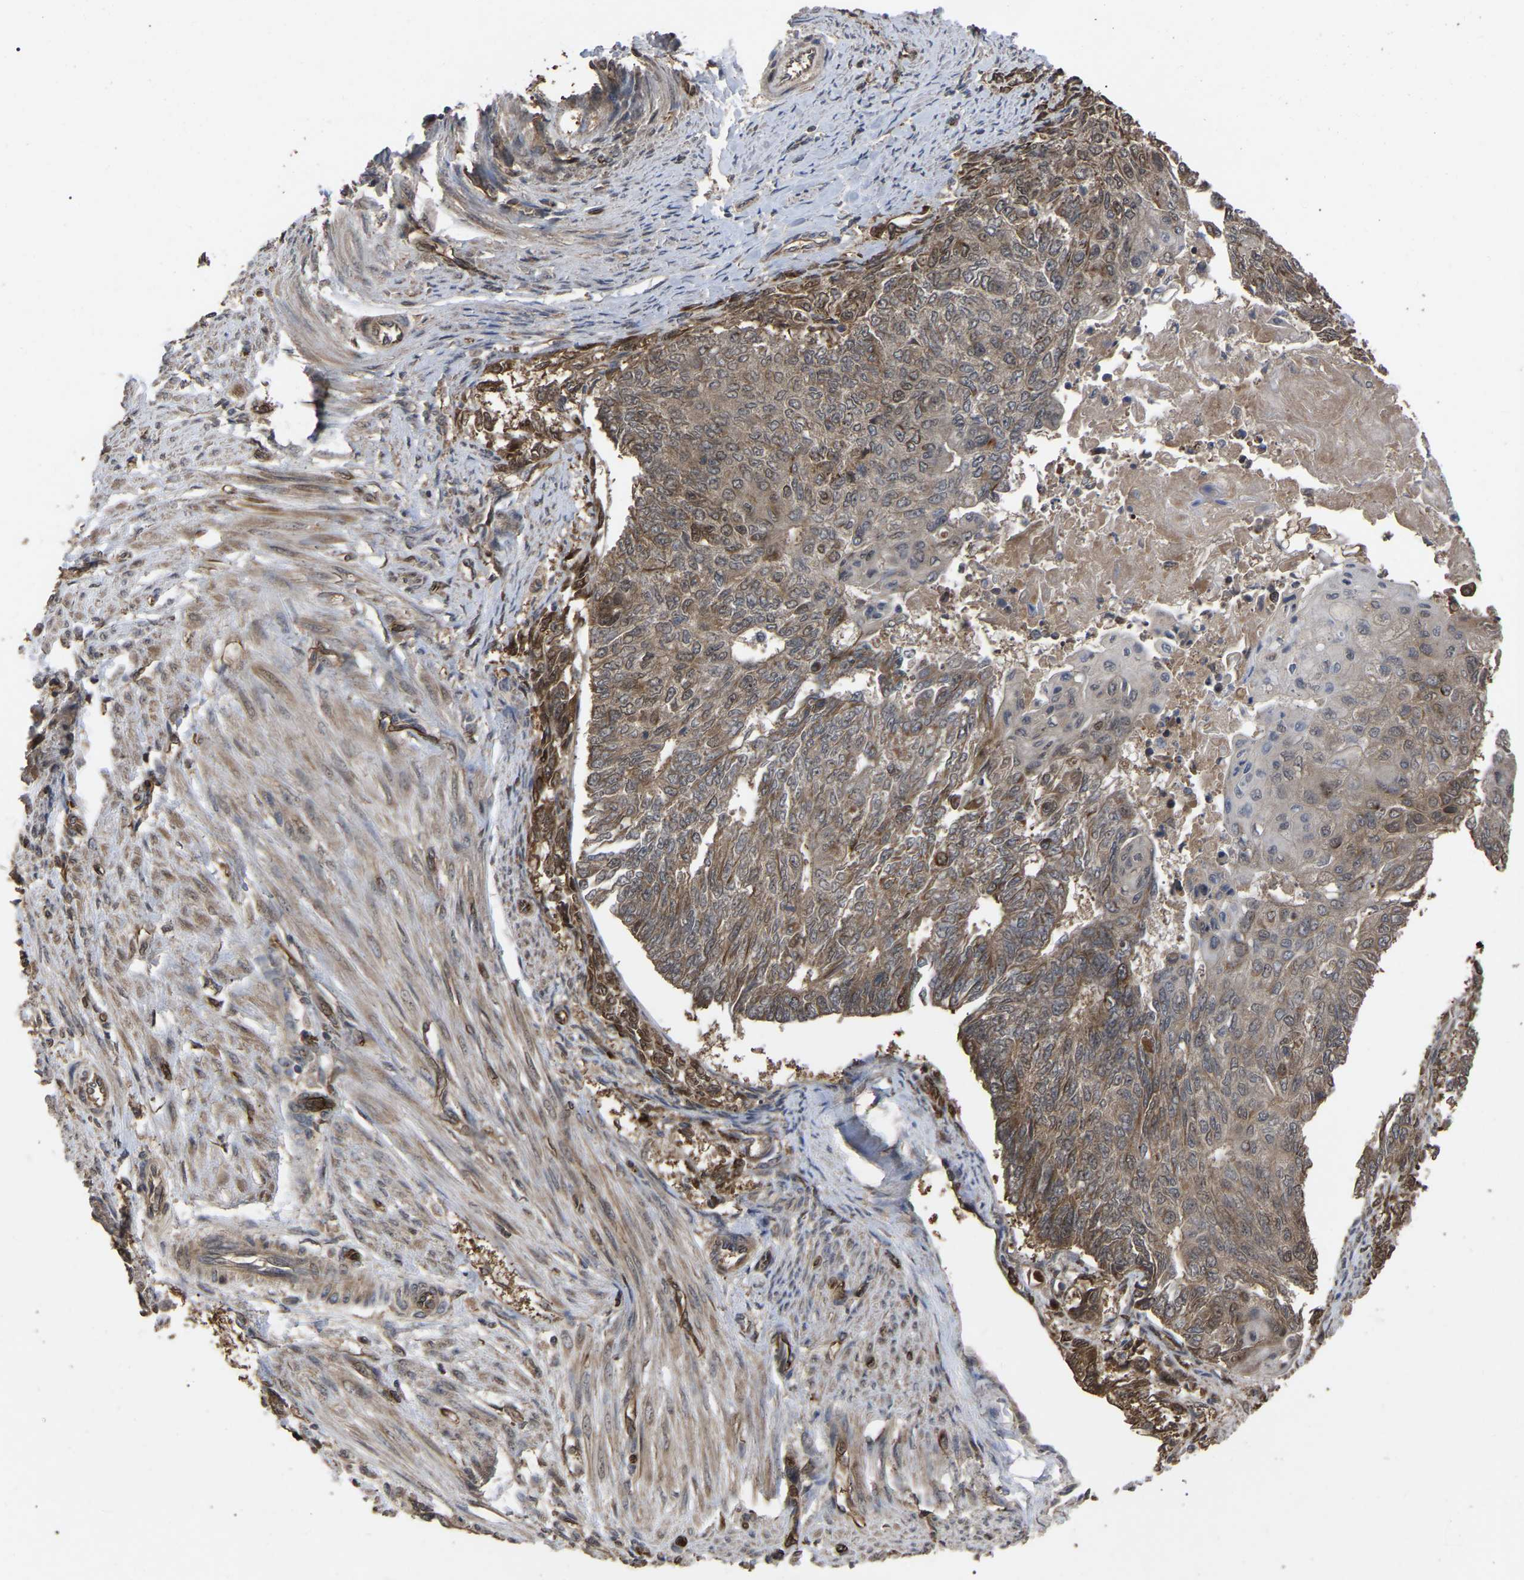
{"staining": {"intensity": "moderate", "quantity": ">75%", "location": "cytoplasmic/membranous"}, "tissue": "endometrial cancer", "cell_type": "Tumor cells", "image_type": "cancer", "snomed": [{"axis": "morphology", "description": "Adenocarcinoma, NOS"}, {"axis": "topography", "description": "Endometrium"}], "caption": "Human adenocarcinoma (endometrial) stained with a brown dye shows moderate cytoplasmic/membranous positive expression in about >75% of tumor cells.", "gene": "FAM161B", "patient": {"sex": "female", "age": 32}}